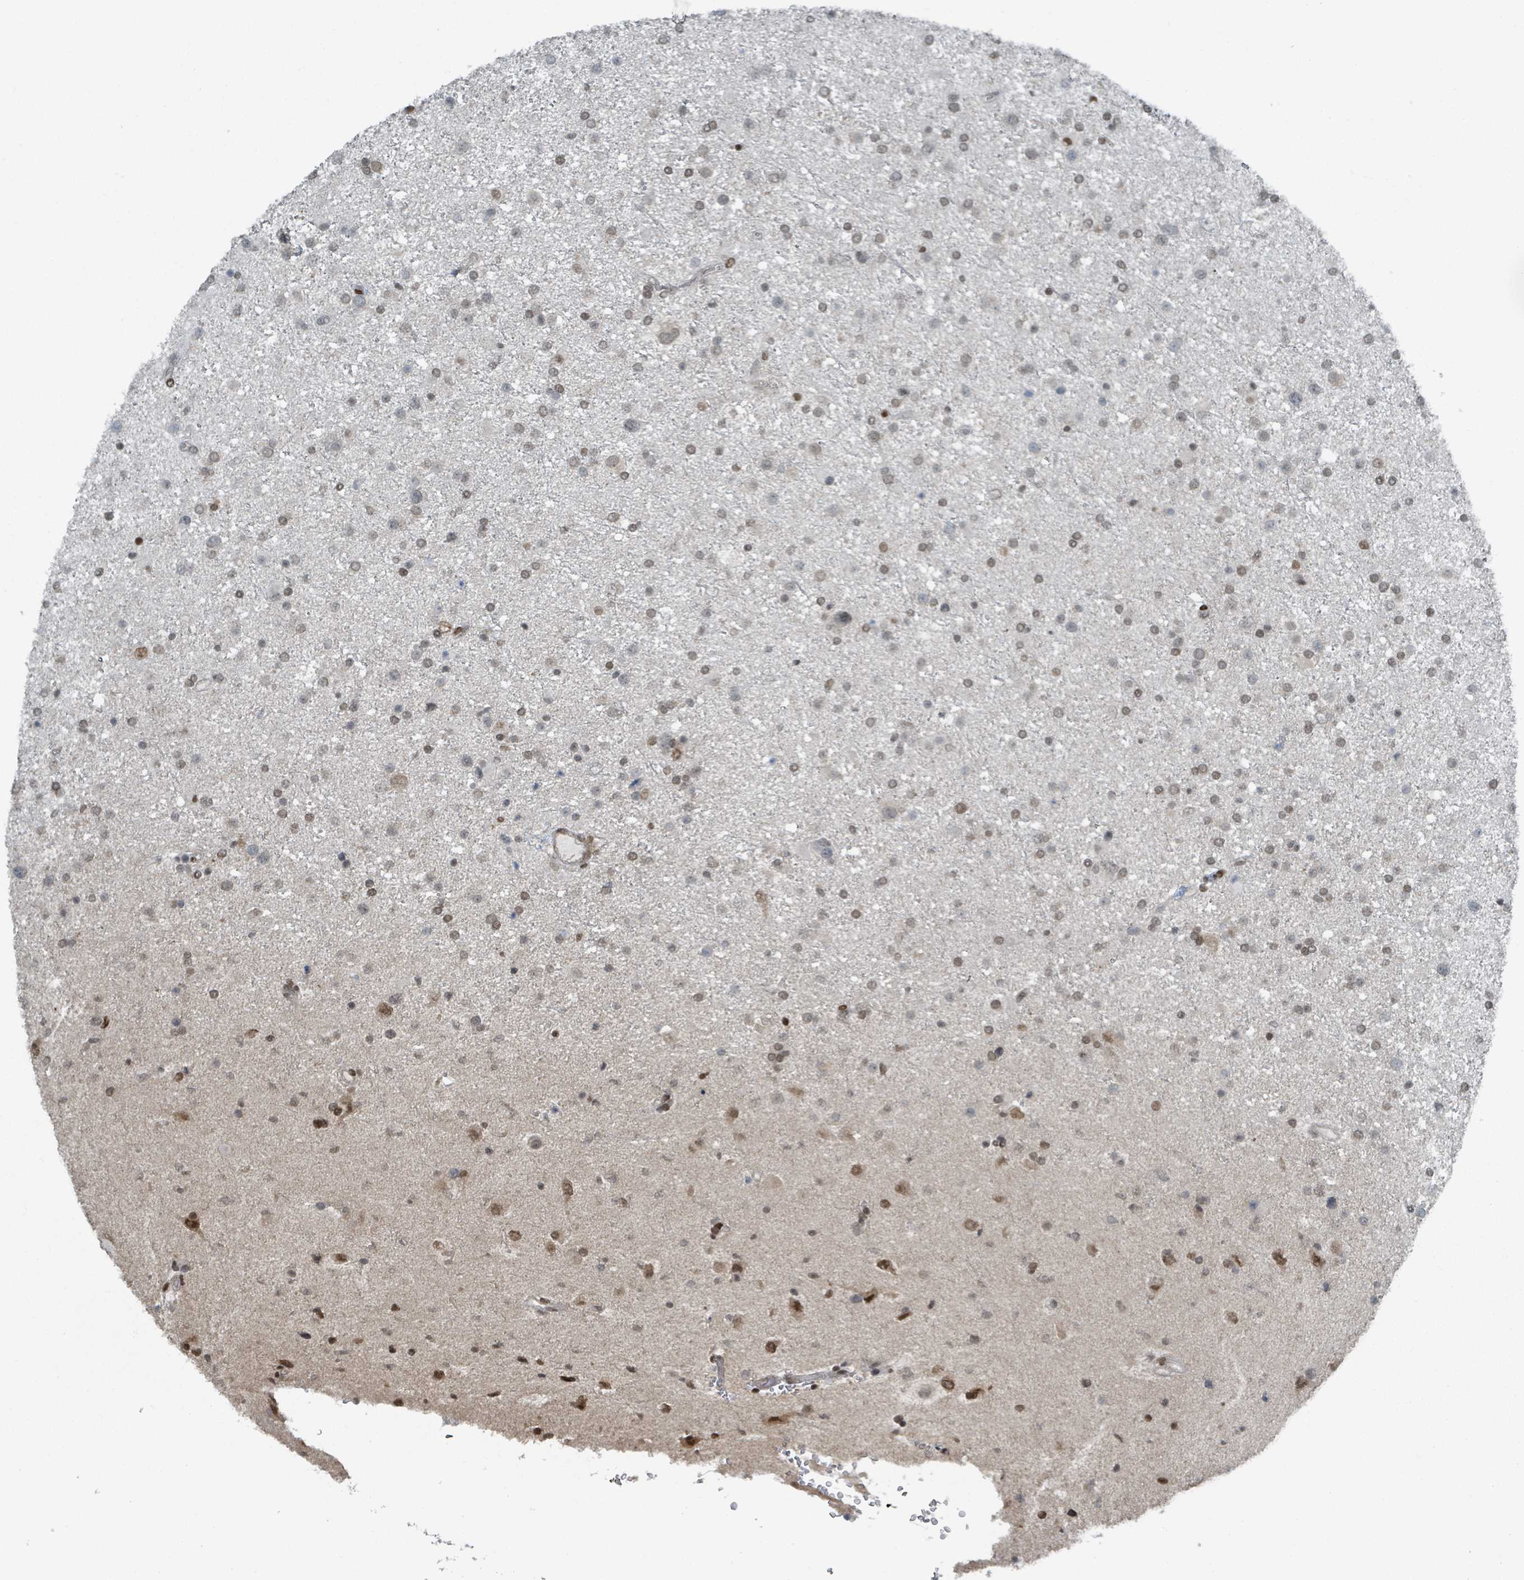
{"staining": {"intensity": "moderate", "quantity": "25%-75%", "location": "nuclear"}, "tissue": "glioma", "cell_type": "Tumor cells", "image_type": "cancer", "snomed": [{"axis": "morphology", "description": "Glioma, malignant, Low grade"}, {"axis": "topography", "description": "Brain"}], "caption": "Immunohistochemistry of malignant glioma (low-grade) shows medium levels of moderate nuclear expression in approximately 25%-75% of tumor cells.", "gene": "PHIP", "patient": {"sex": "female", "age": 32}}